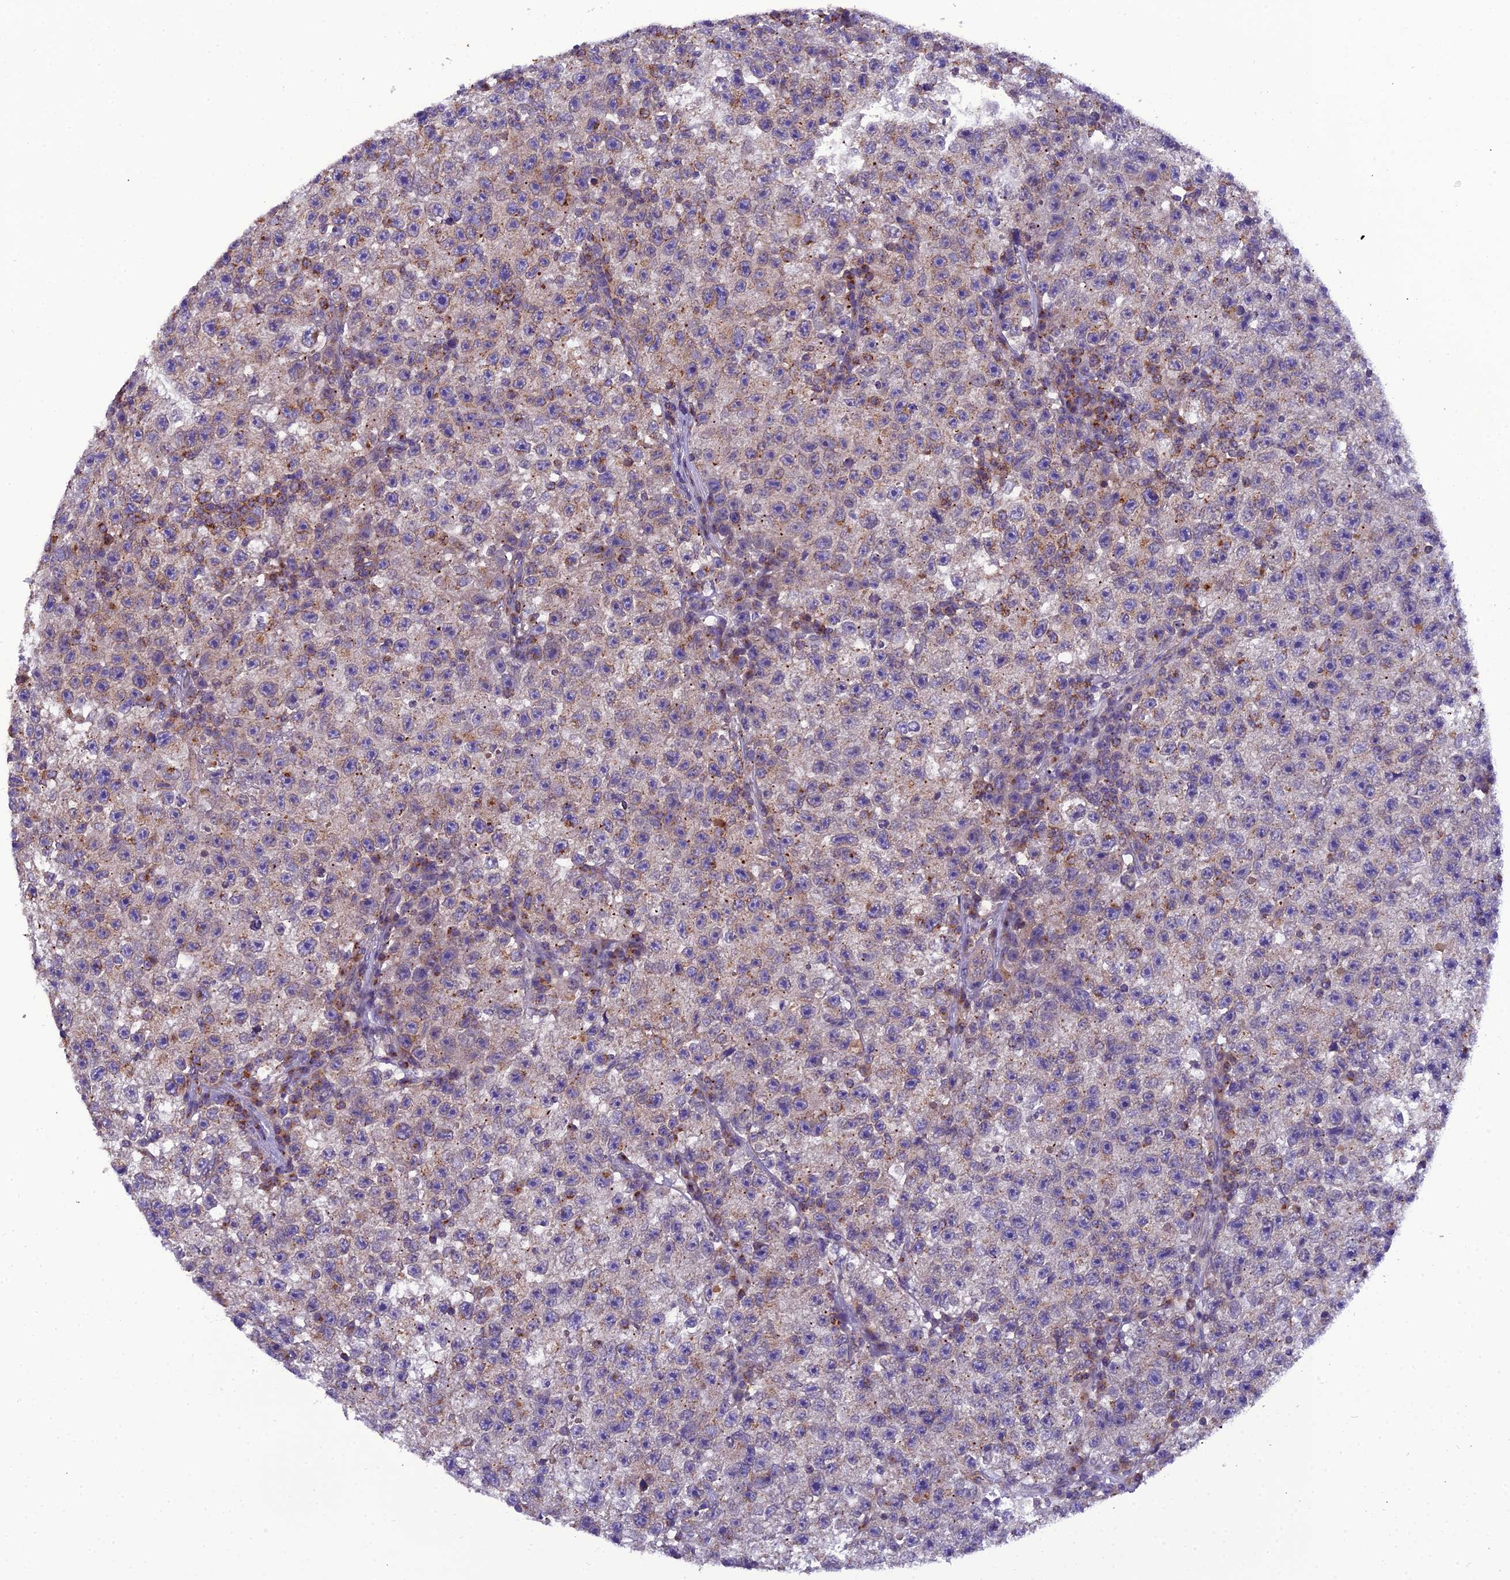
{"staining": {"intensity": "moderate", "quantity": "25%-75%", "location": "cytoplasmic/membranous"}, "tissue": "testis cancer", "cell_type": "Tumor cells", "image_type": "cancer", "snomed": [{"axis": "morphology", "description": "Seminoma, NOS"}, {"axis": "topography", "description": "Testis"}], "caption": "A medium amount of moderate cytoplasmic/membranous expression is identified in approximately 25%-75% of tumor cells in testis cancer (seminoma) tissue. (IHC, brightfield microscopy, high magnification).", "gene": "GOLPH3", "patient": {"sex": "male", "age": 22}}